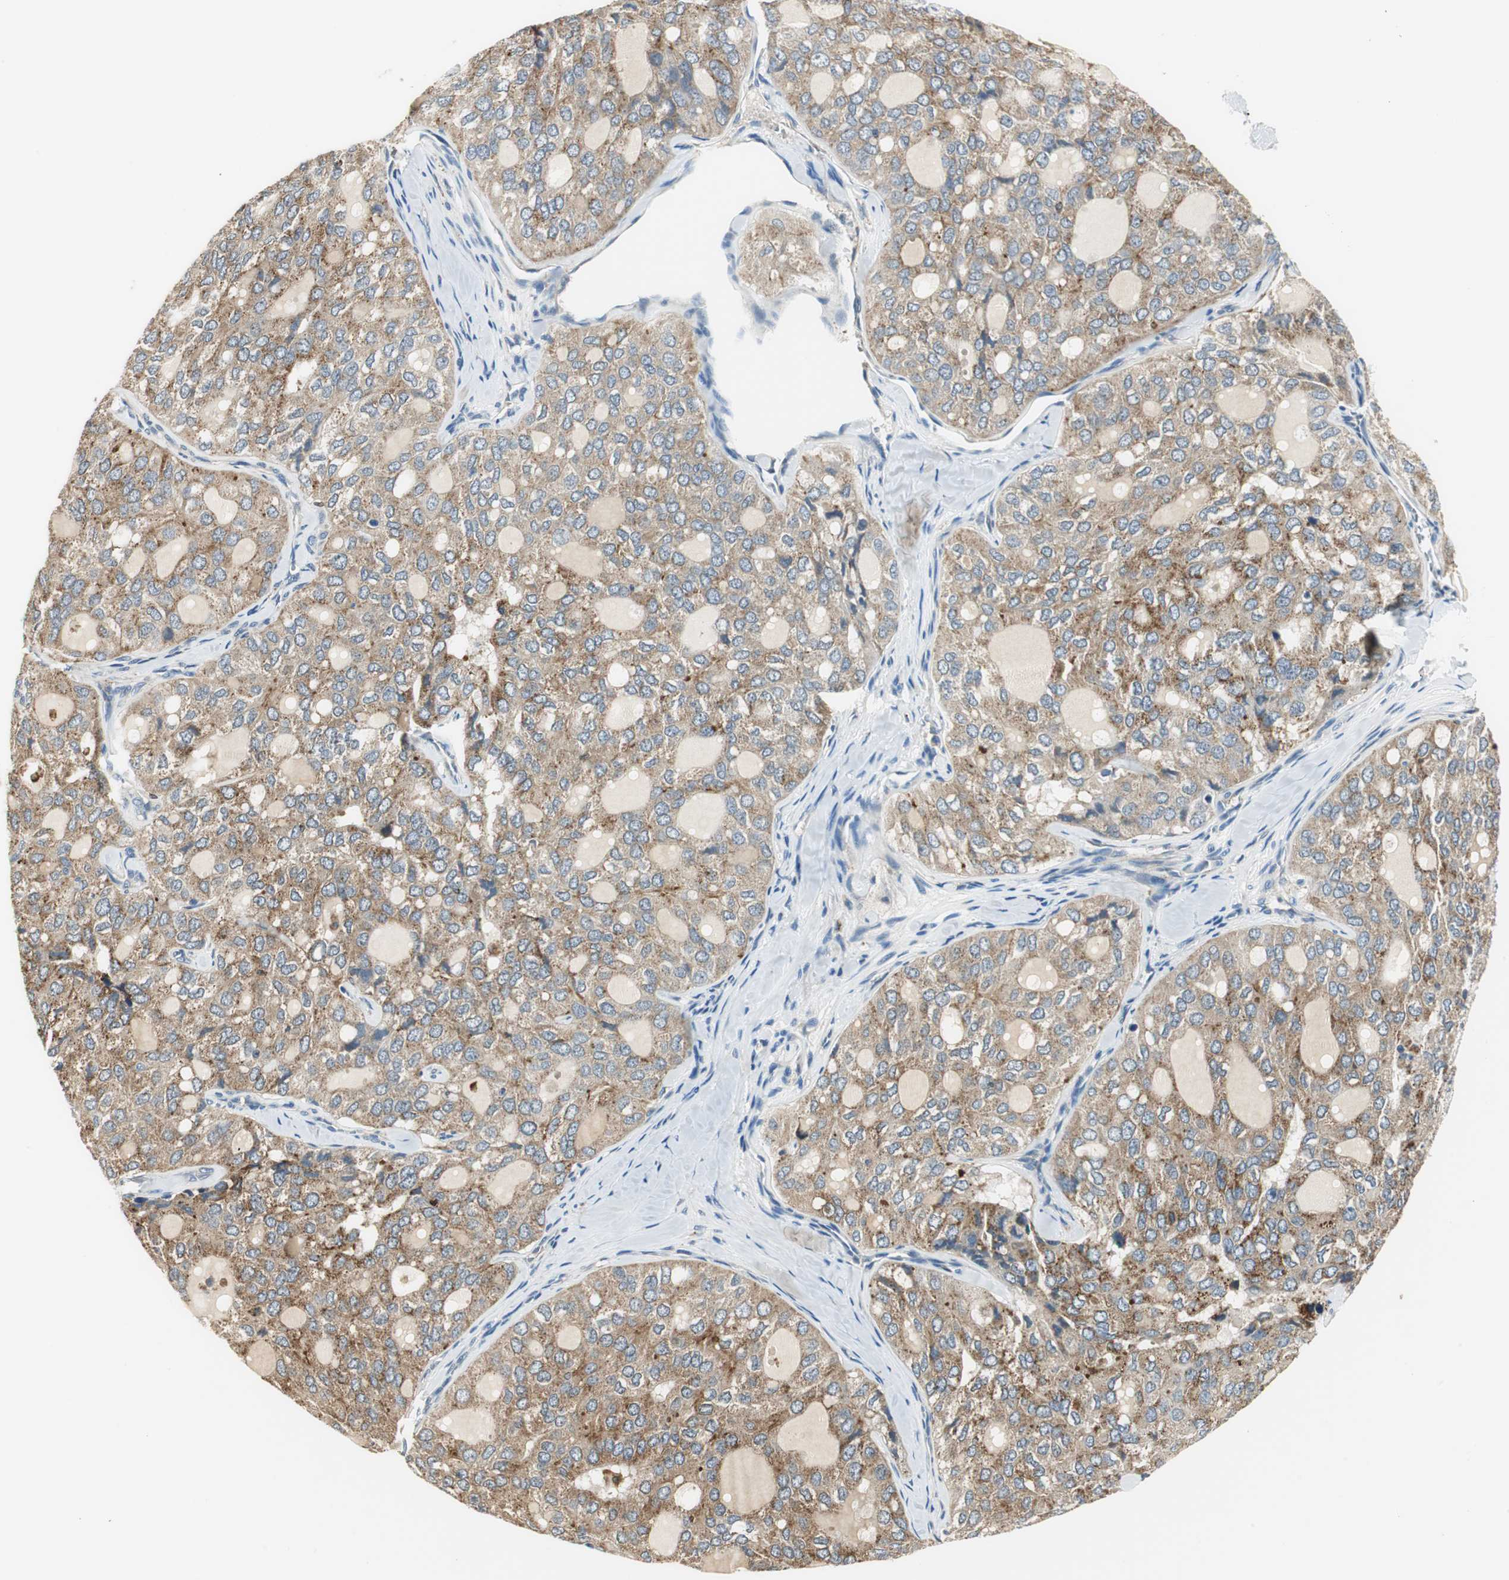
{"staining": {"intensity": "moderate", "quantity": ">75%", "location": "cytoplasmic/membranous"}, "tissue": "thyroid cancer", "cell_type": "Tumor cells", "image_type": "cancer", "snomed": [{"axis": "morphology", "description": "Follicular adenoma carcinoma, NOS"}, {"axis": "topography", "description": "Thyroid gland"}], "caption": "Immunohistochemical staining of human follicular adenoma carcinoma (thyroid) demonstrates moderate cytoplasmic/membranous protein positivity in about >75% of tumor cells.", "gene": "NIT1", "patient": {"sex": "male", "age": 75}}